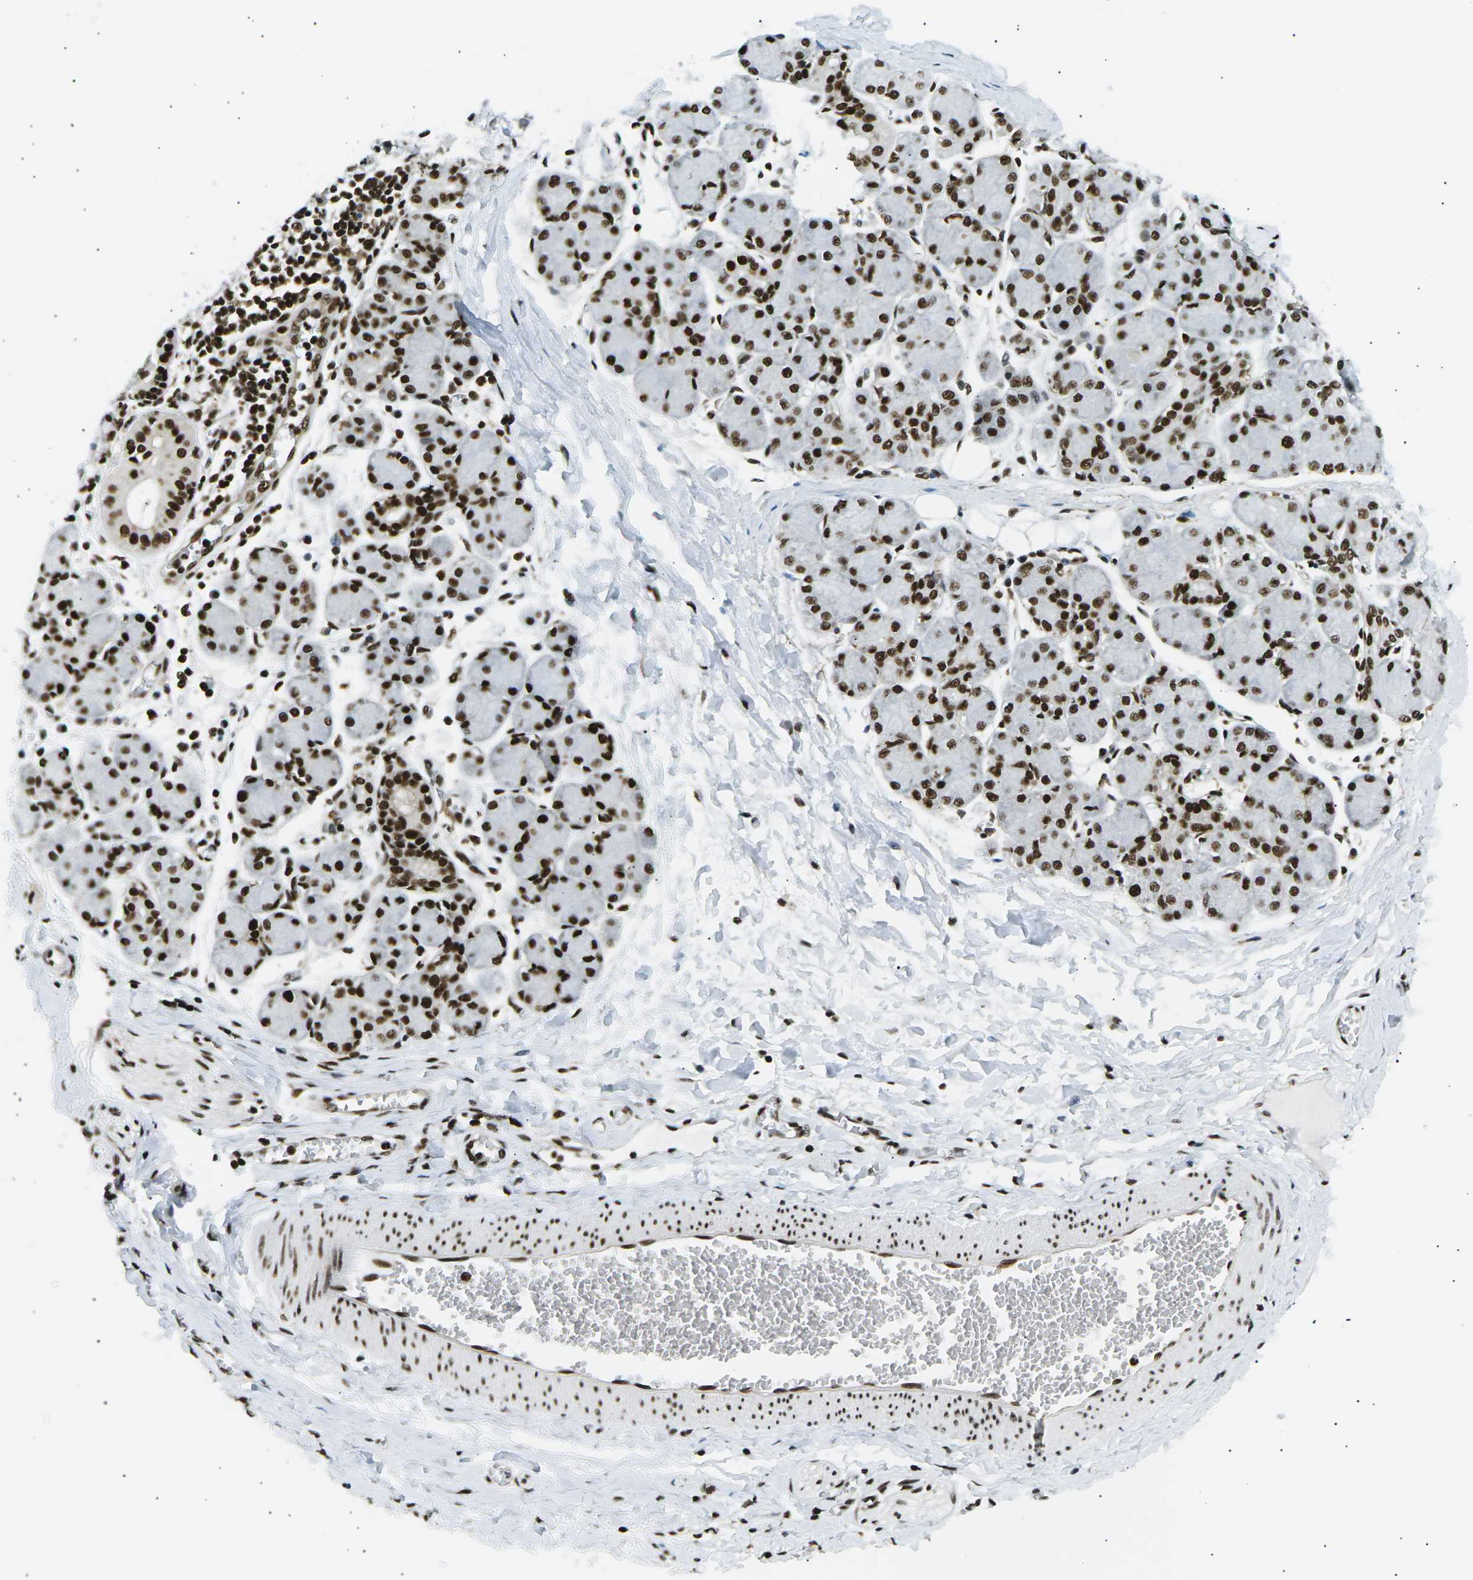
{"staining": {"intensity": "strong", "quantity": ">75%", "location": "nuclear"}, "tissue": "salivary gland", "cell_type": "Glandular cells", "image_type": "normal", "snomed": [{"axis": "morphology", "description": "Normal tissue, NOS"}, {"axis": "morphology", "description": "Inflammation, NOS"}, {"axis": "topography", "description": "Lymph node"}, {"axis": "topography", "description": "Salivary gland"}], "caption": "Immunohistochemical staining of benign salivary gland reveals strong nuclear protein expression in approximately >75% of glandular cells.", "gene": "RPA2", "patient": {"sex": "male", "age": 3}}